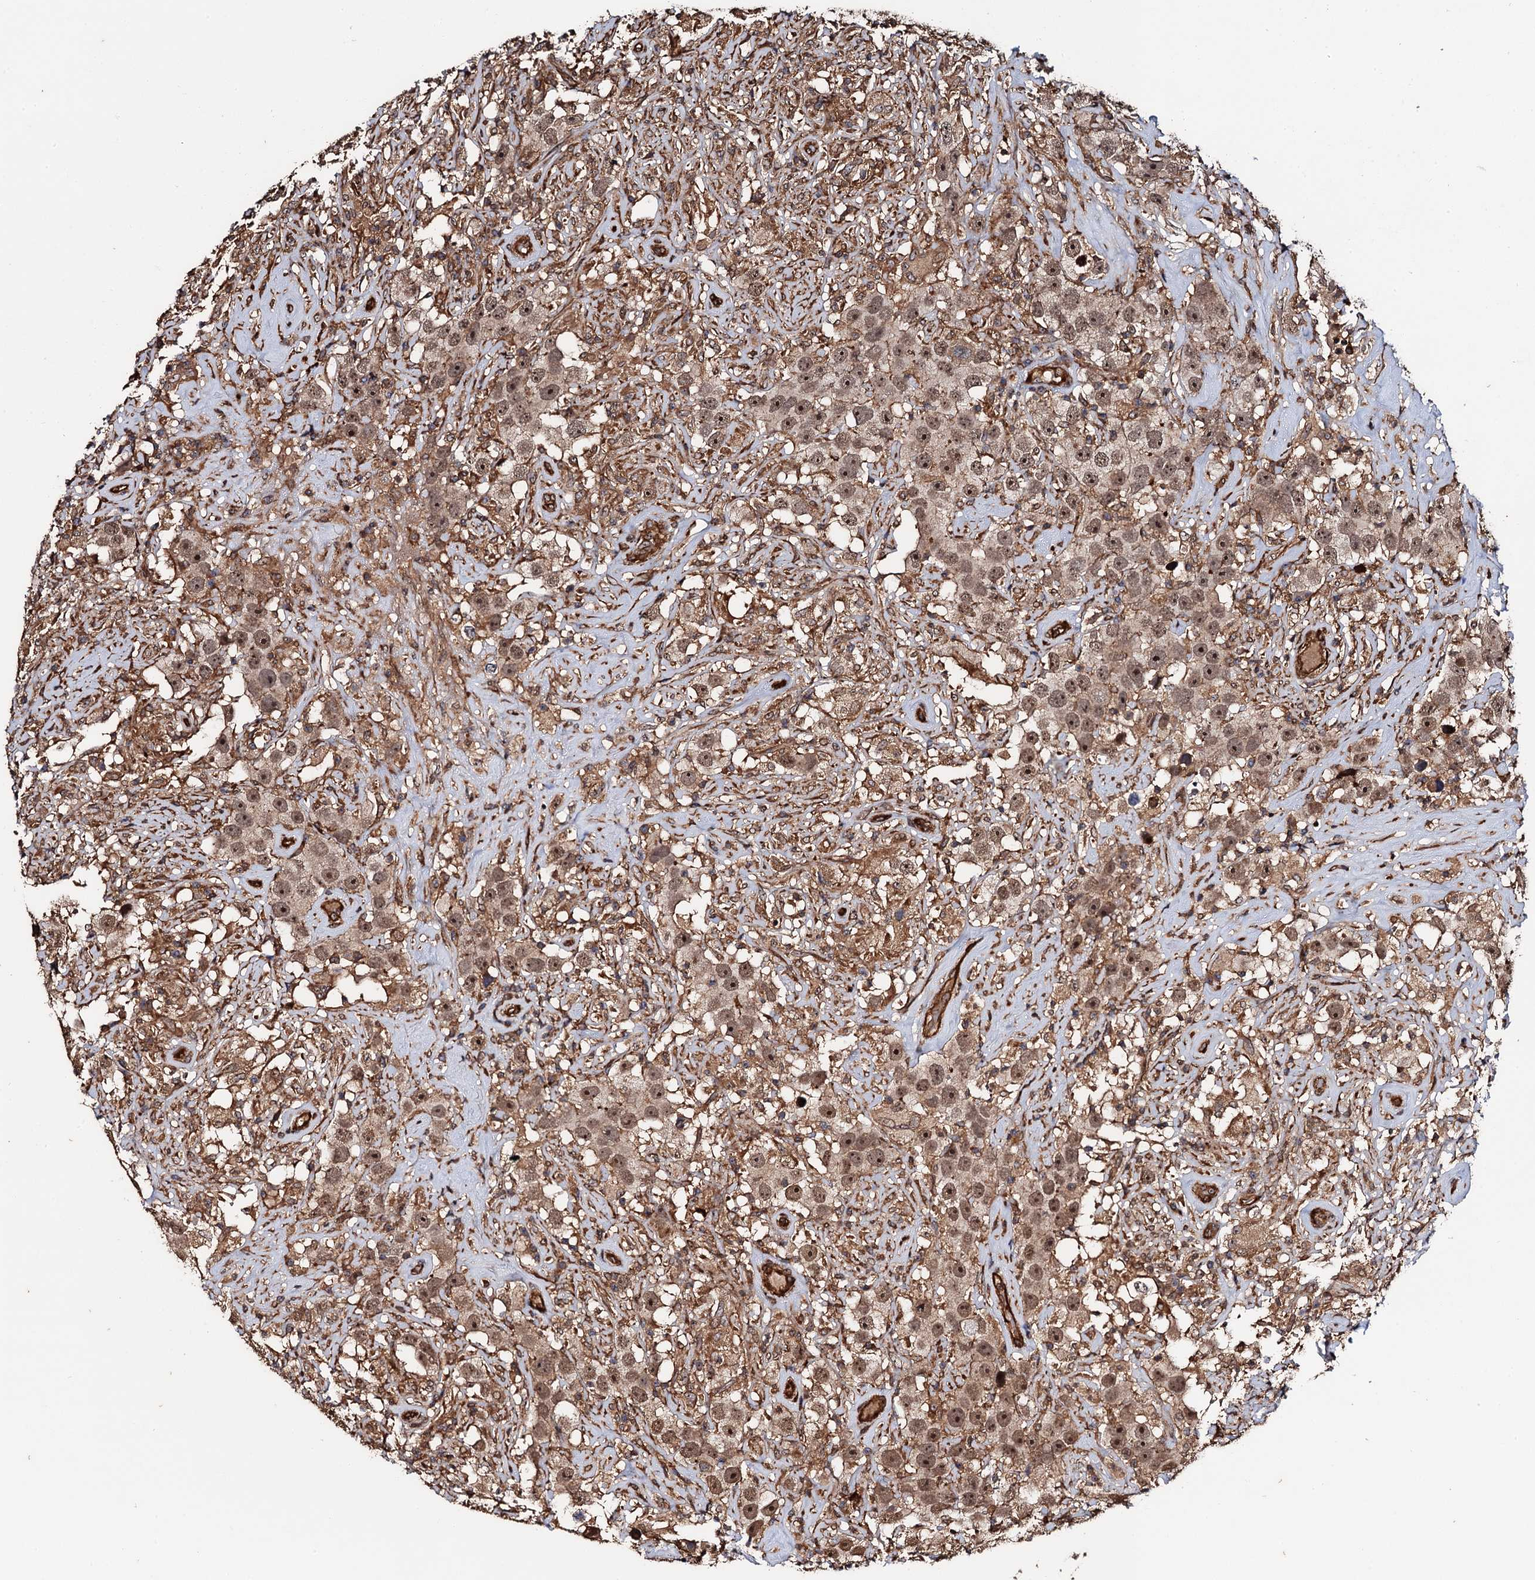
{"staining": {"intensity": "moderate", "quantity": ">75%", "location": "cytoplasmic/membranous,nuclear"}, "tissue": "testis cancer", "cell_type": "Tumor cells", "image_type": "cancer", "snomed": [{"axis": "morphology", "description": "Seminoma, NOS"}, {"axis": "topography", "description": "Testis"}], "caption": "Protein expression analysis of human testis cancer (seminoma) reveals moderate cytoplasmic/membranous and nuclear staining in about >75% of tumor cells. (Brightfield microscopy of DAB IHC at high magnification).", "gene": "BORA", "patient": {"sex": "male", "age": 49}}